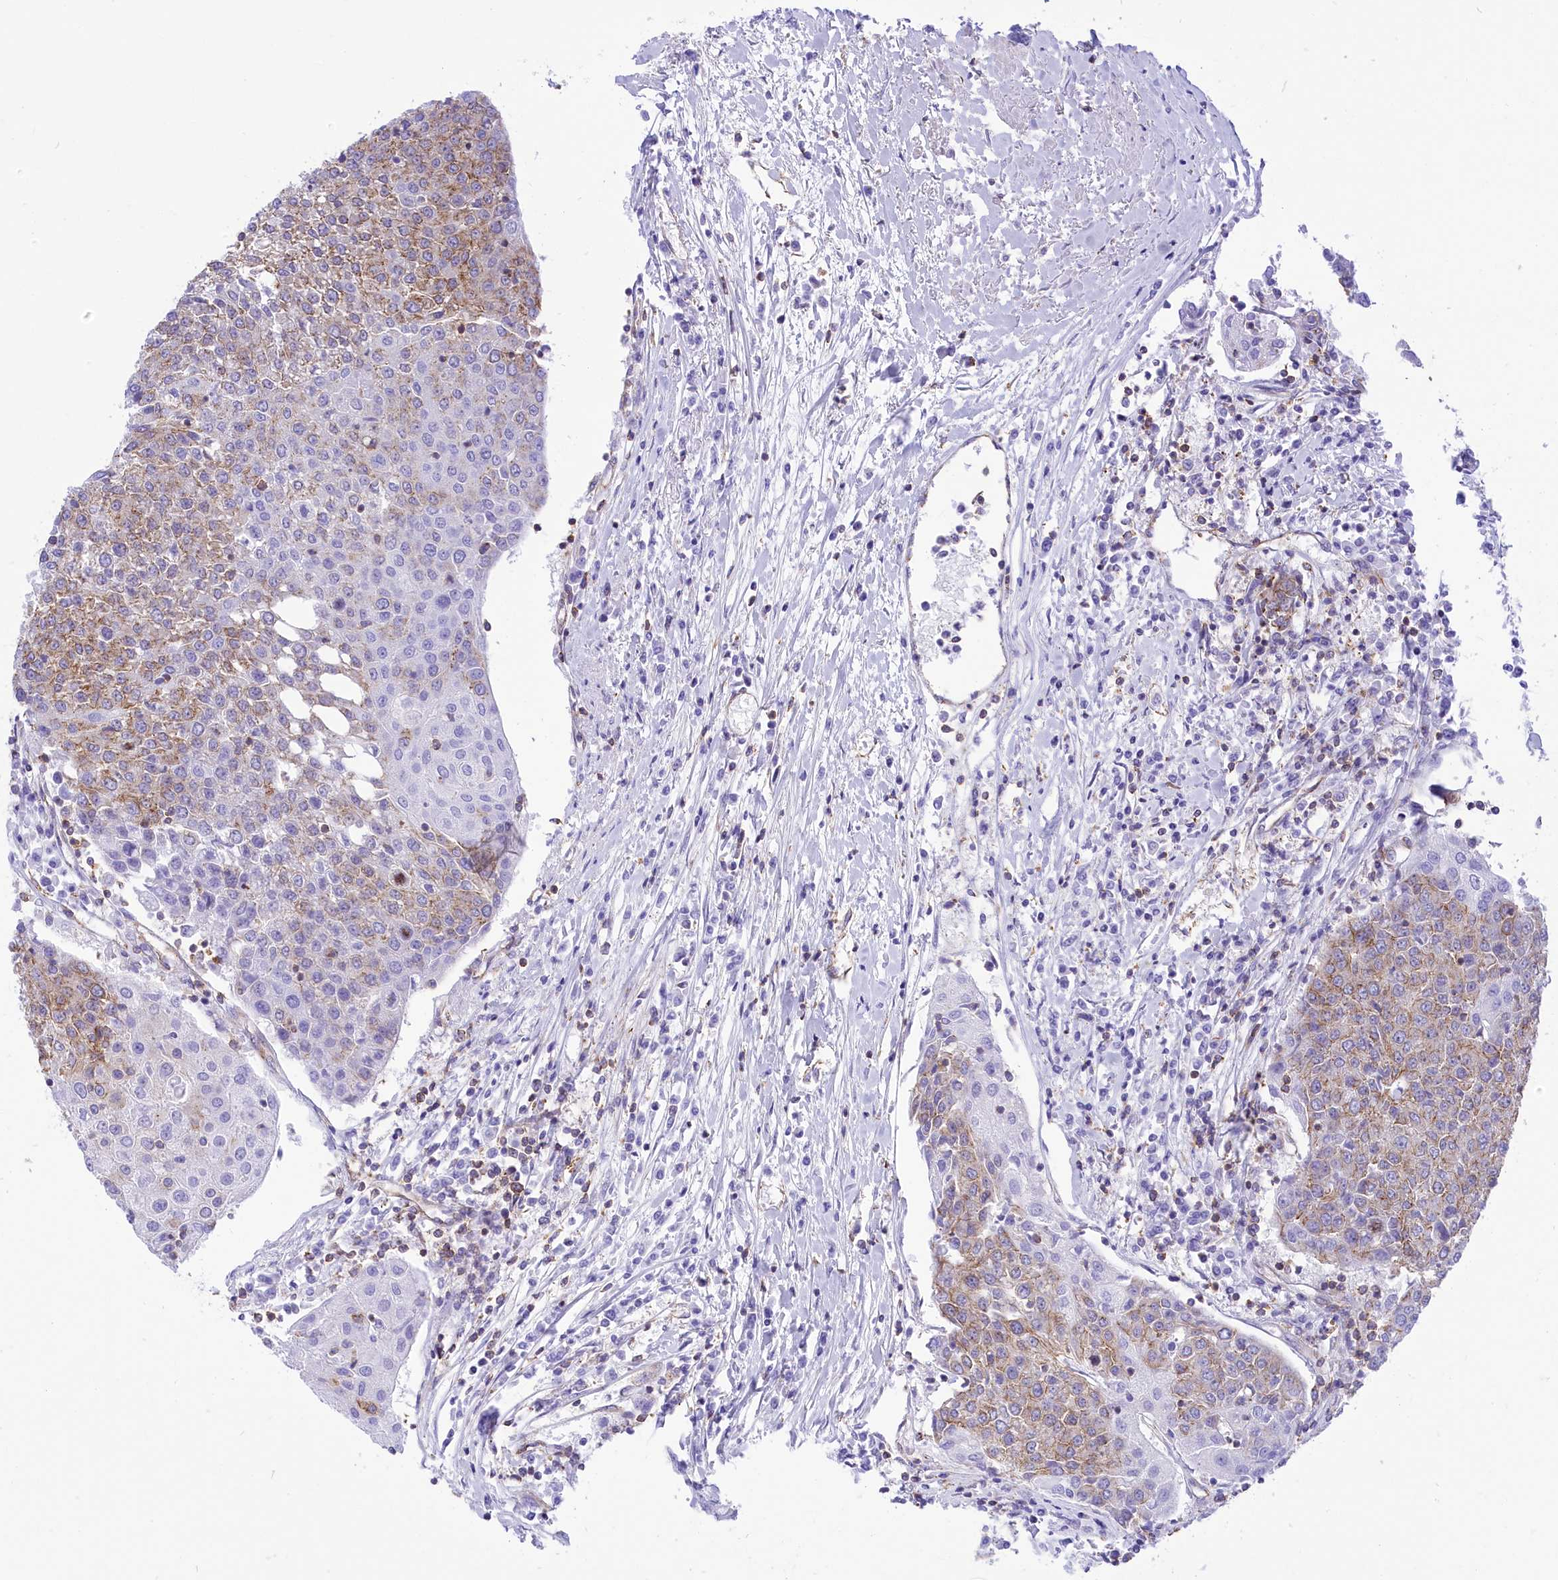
{"staining": {"intensity": "moderate", "quantity": "25%-75%", "location": "cytoplasmic/membranous"}, "tissue": "urothelial cancer", "cell_type": "Tumor cells", "image_type": "cancer", "snomed": [{"axis": "morphology", "description": "Urothelial carcinoma, High grade"}, {"axis": "topography", "description": "Urinary bladder"}], "caption": "A brown stain highlights moderate cytoplasmic/membranous expression of a protein in urothelial cancer tumor cells.", "gene": "SEPTIN9", "patient": {"sex": "female", "age": 85}}